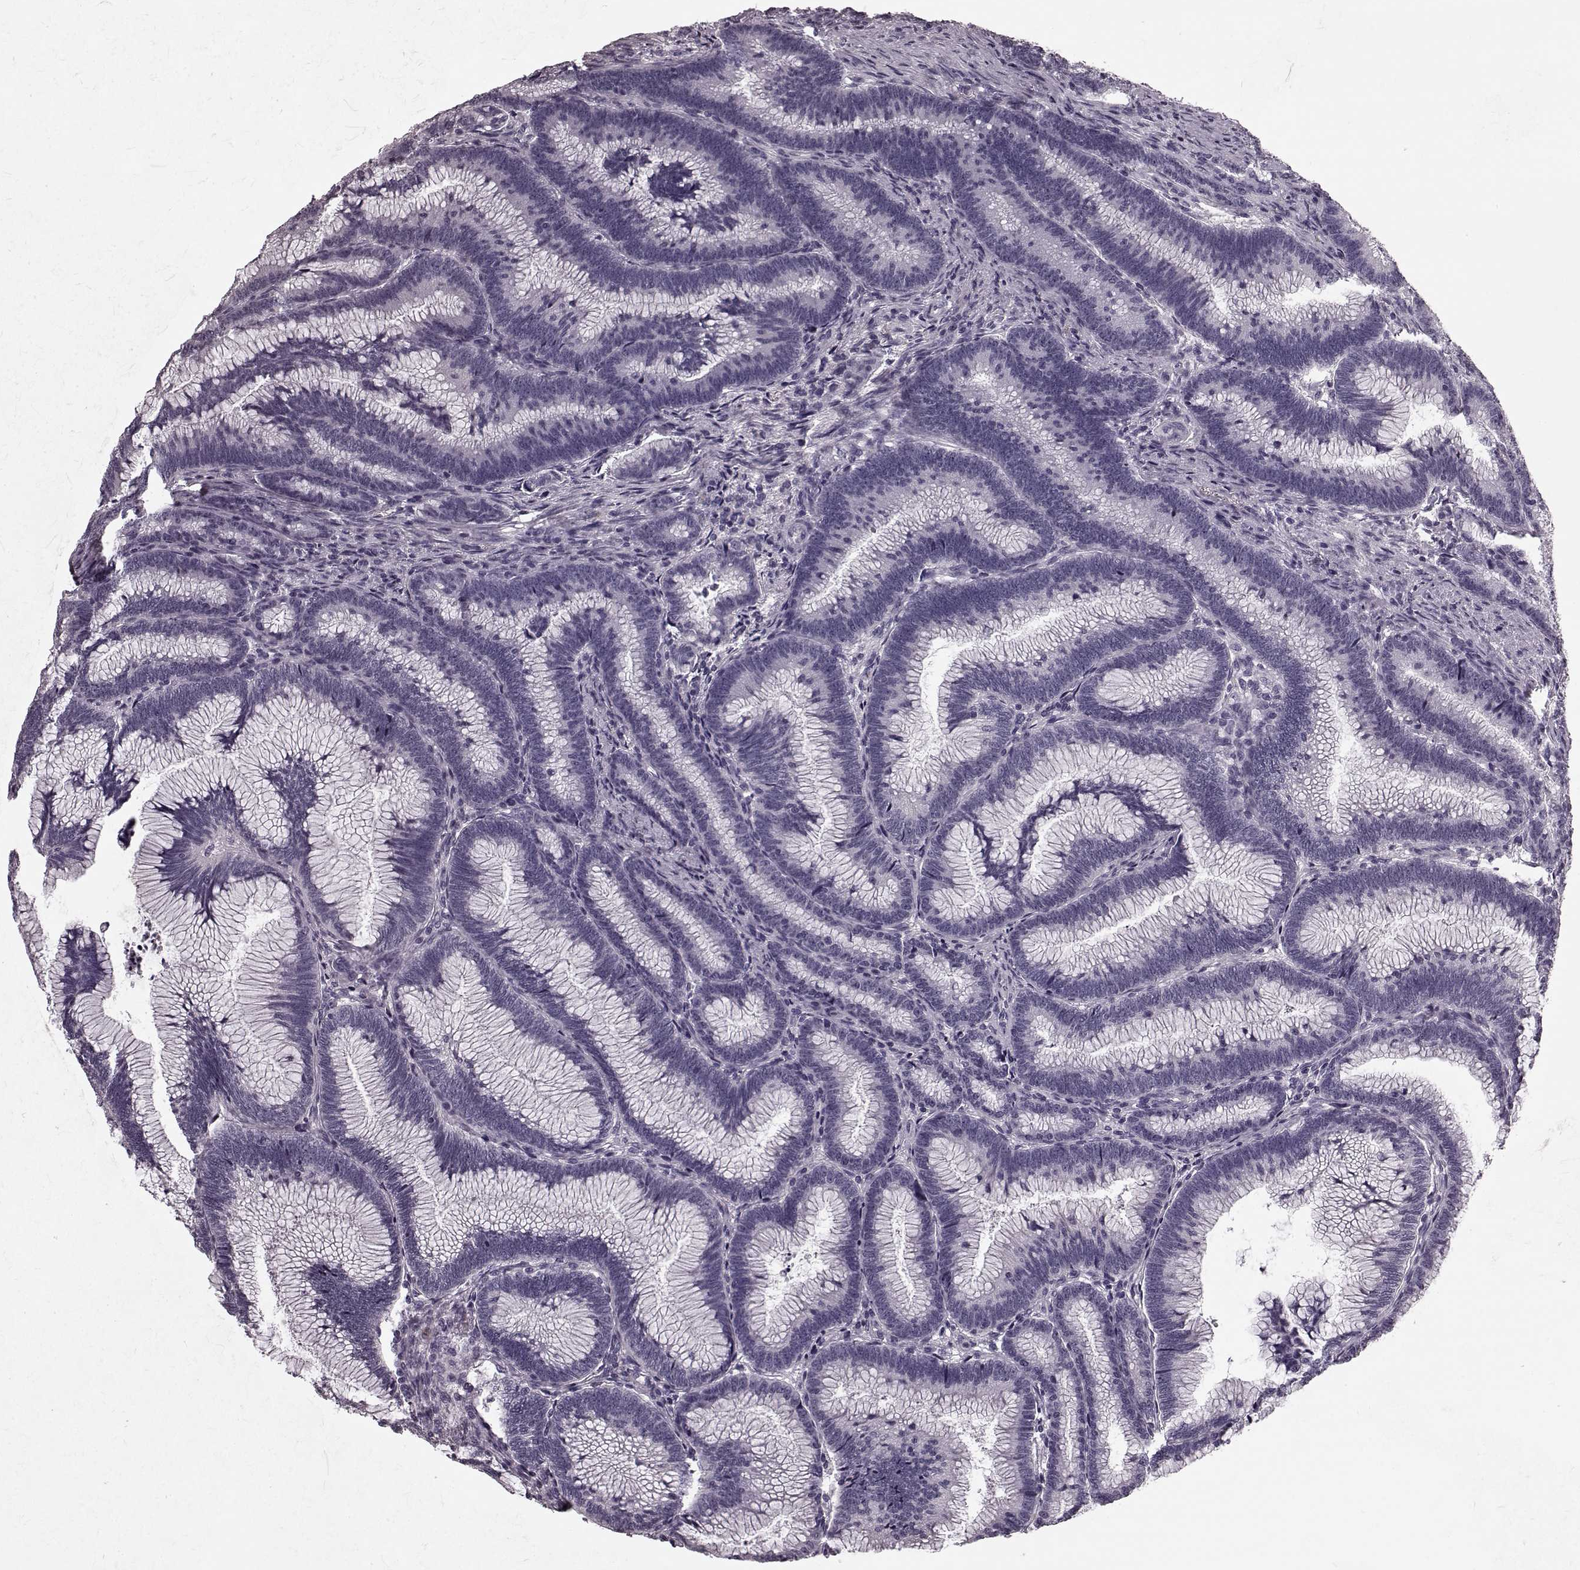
{"staining": {"intensity": "negative", "quantity": "none", "location": "none"}, "tissue": "colorectal cancer", "cell_type": "Tumor cells", "image_type": "cancer", "snomed": [{"axis": "morphology", "description": "Adenocarcinoma, NOS"}, {"axis": "topography", "description": "Colon"}], "caption": "Immunohistochemical staining of human colorectal cancer (adenocarcinoma) exhibits no significant expression in tumor cells.", "gene": "CST7", "patient": {"sex": "female", "age": 78}}